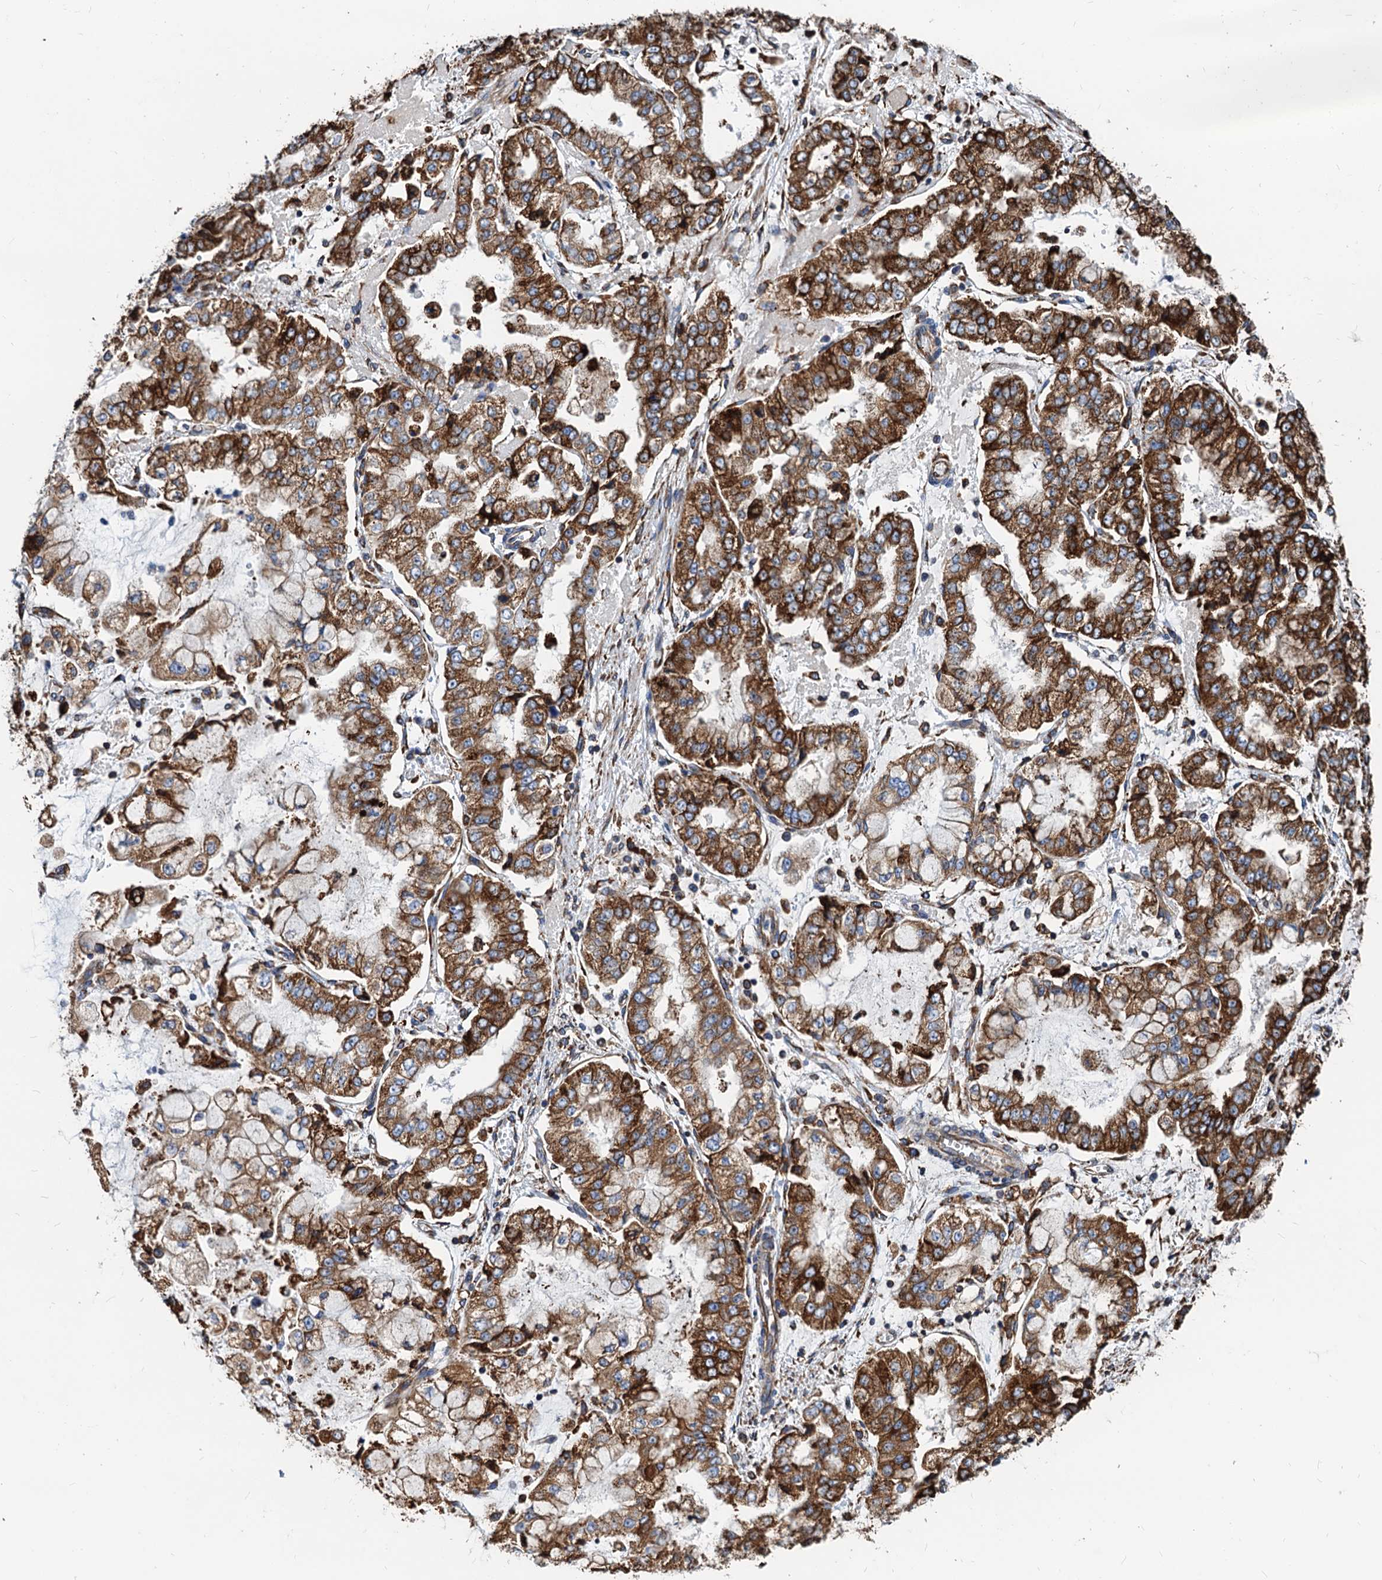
{"staining": {"intensity": "strong", "quantity": ">75%", "location": "cytoplasmic/membranous"}, "tissue": "stomach cancer", "cell_type": "Tumor cells", "image_type": "cancer", "snomed": [{"axis": "morphology", "description": "Adenocarcinoma, NOS"}, {"axis": "topography", "description": "Stomach"}], "caption": "The photomicrograph demonstrates a brown stain indicating the presence of a protein in the cytoplasmic/membranous of tumor cells in stomach cancer (adenocarcinoma).", "gene": "HSPA5", "patient": {"sex": "male", "age": 76}}